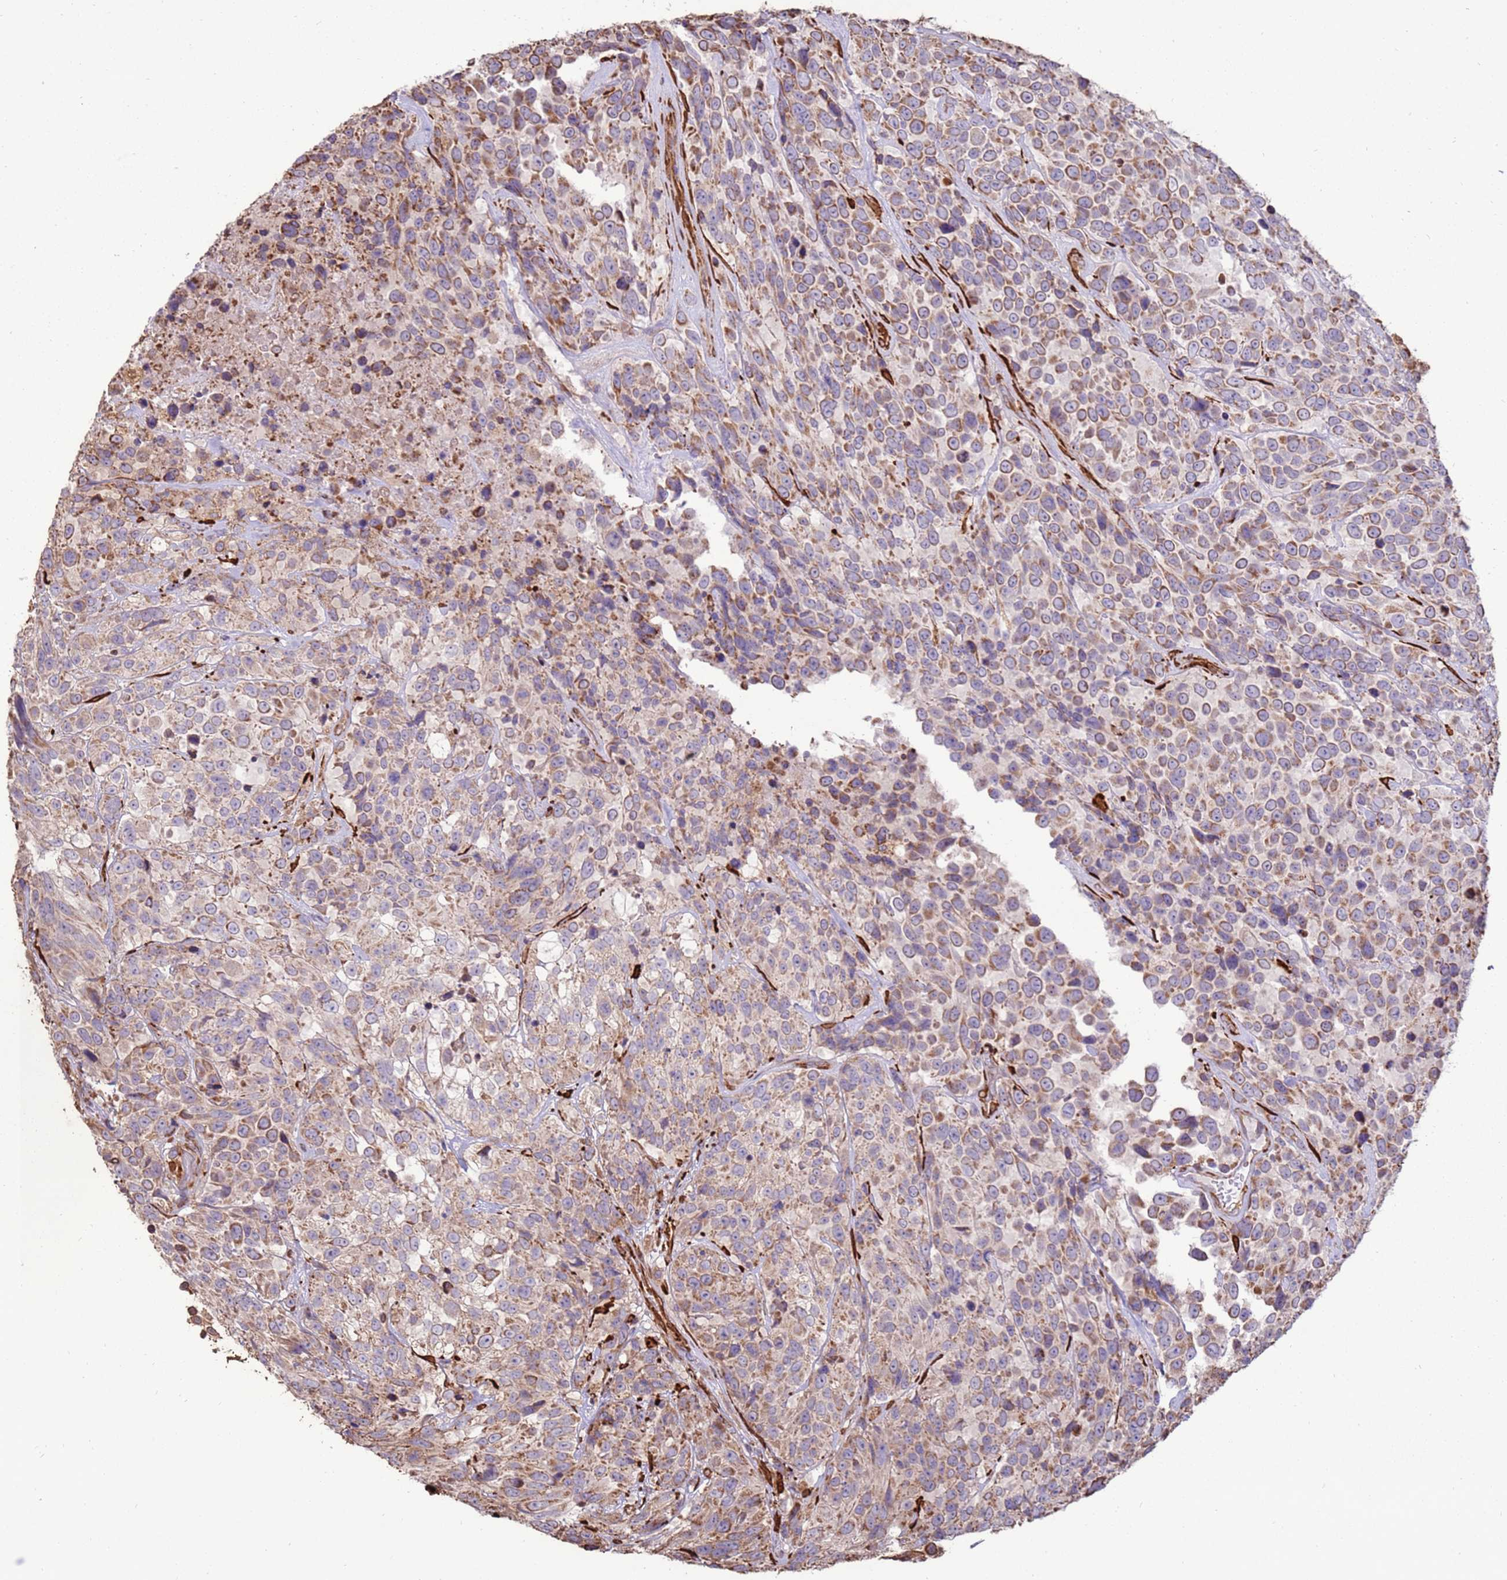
{"staining": {"intensity": "moderate", "quantity": "<25%", "location": "cytoplasmic/membranous"}, "tissue": "urothelial cancer", "cell_type": "Tumor cells", "image_type": "cancer", "snomed": [{"axis": "morphology", "description": "Urothelial carcinoma, High grade"}, {"axis": "topography", "description": "Urinary bladder"}], "caption": "About <25% of tumor cells in human urothelial cancer demonstrate moderate cytoplasmic/membranous protein expression as visualized by brown immunohistochemical staining.", "gene": "DDX59", "patient": {"sex": "male", "age": 56}}